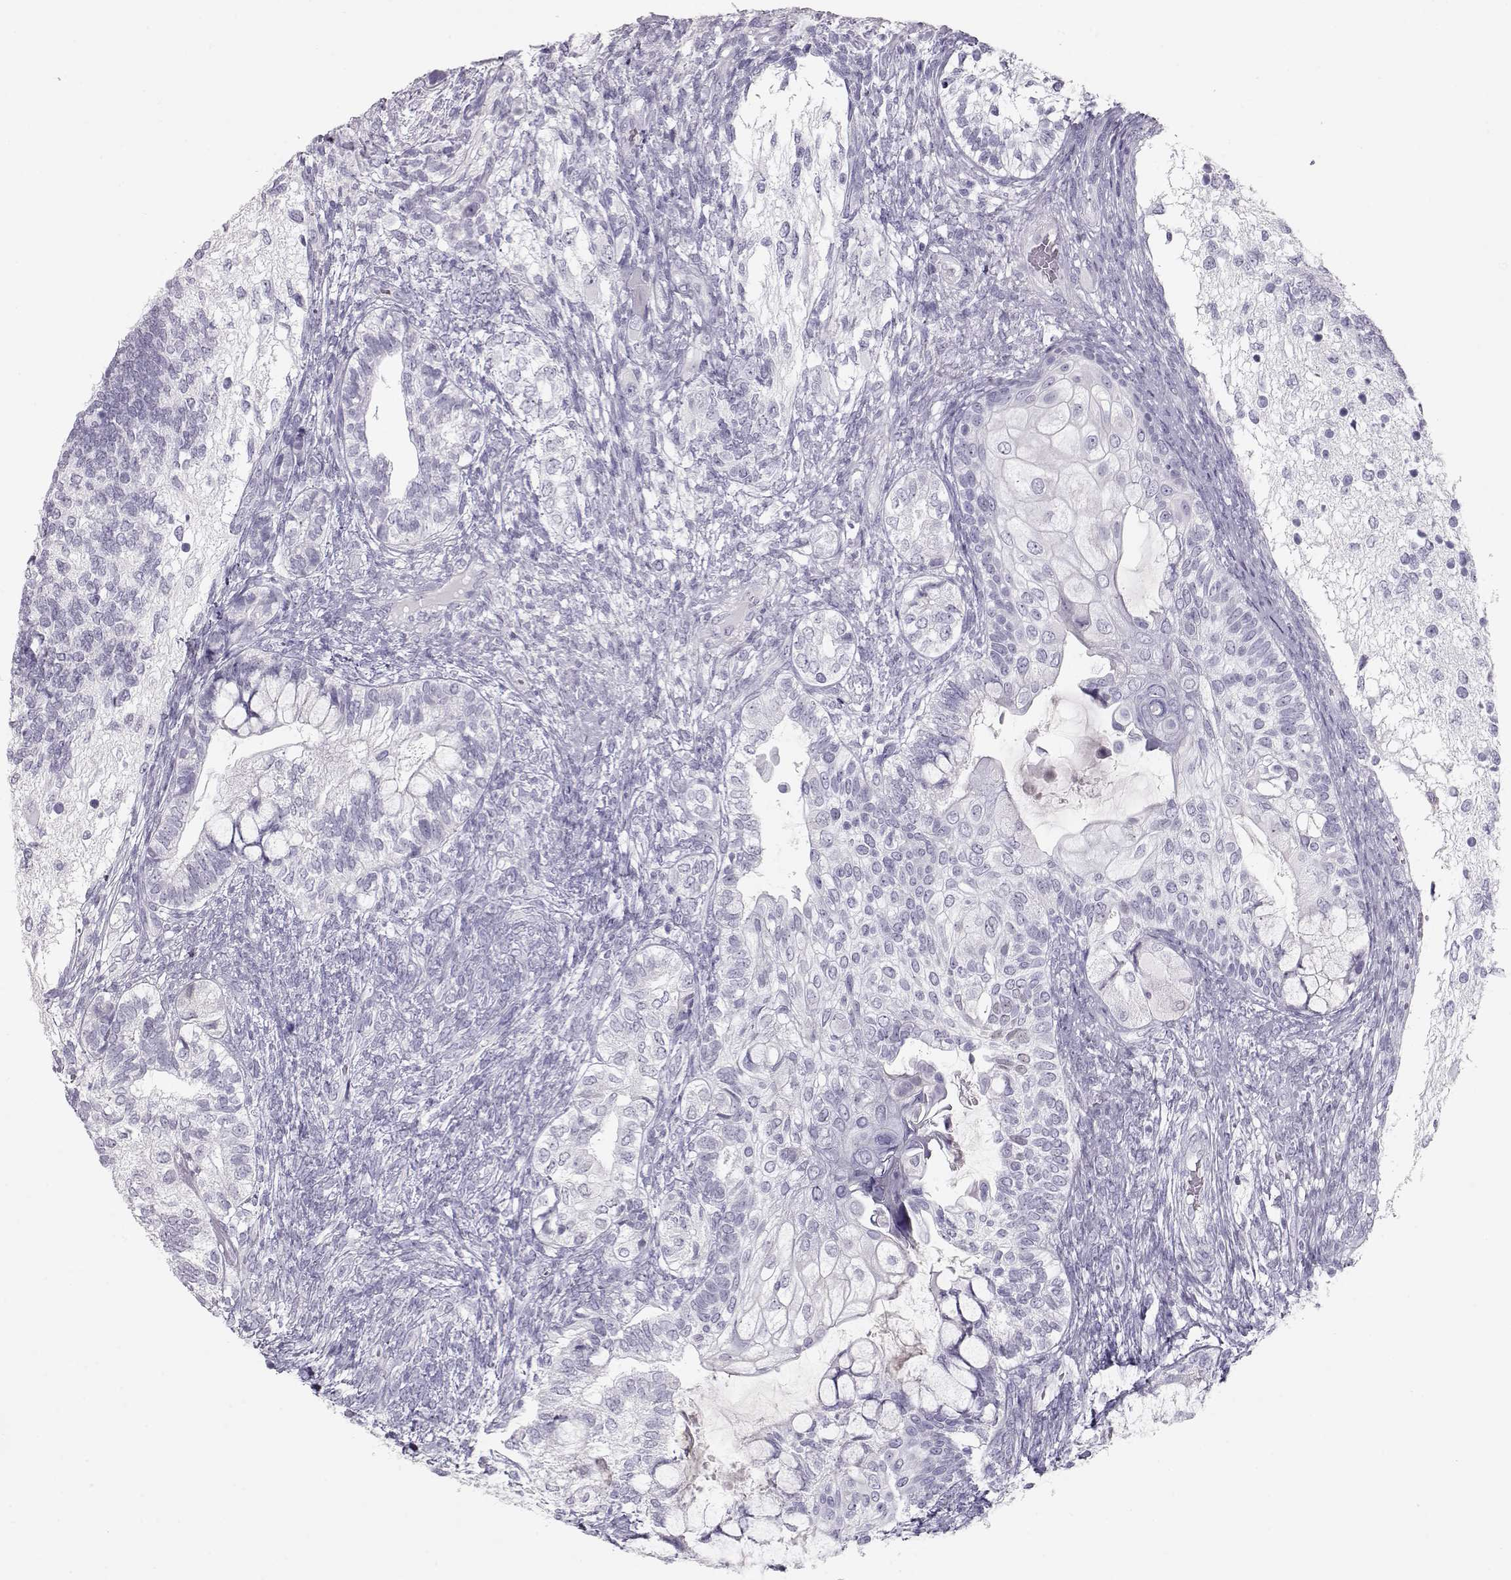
{"staining": {"intensity": "negative", "quantity": "none", "location": "none"}, "tissue": "testis cancer", "cell_type": "Tumor cells", "image_type": "cancer", "snomed": [{"axis": "morphology", "description": "Seminoma, NOS"}, {"axis": "morphology", "description": "Carcinoma, Embryonal, NOS"}, {"axis": "topography", "description": "Testis"}], "caption": "High magnification brightfield microscopy of embryonal carcinoma (testis) stained with DAB (brown) and counterstained with hematoxylin (blue): tumor cells show no significant positivity.", "gene": "MIP", "patient": {"sex": "male", "age": 41}}